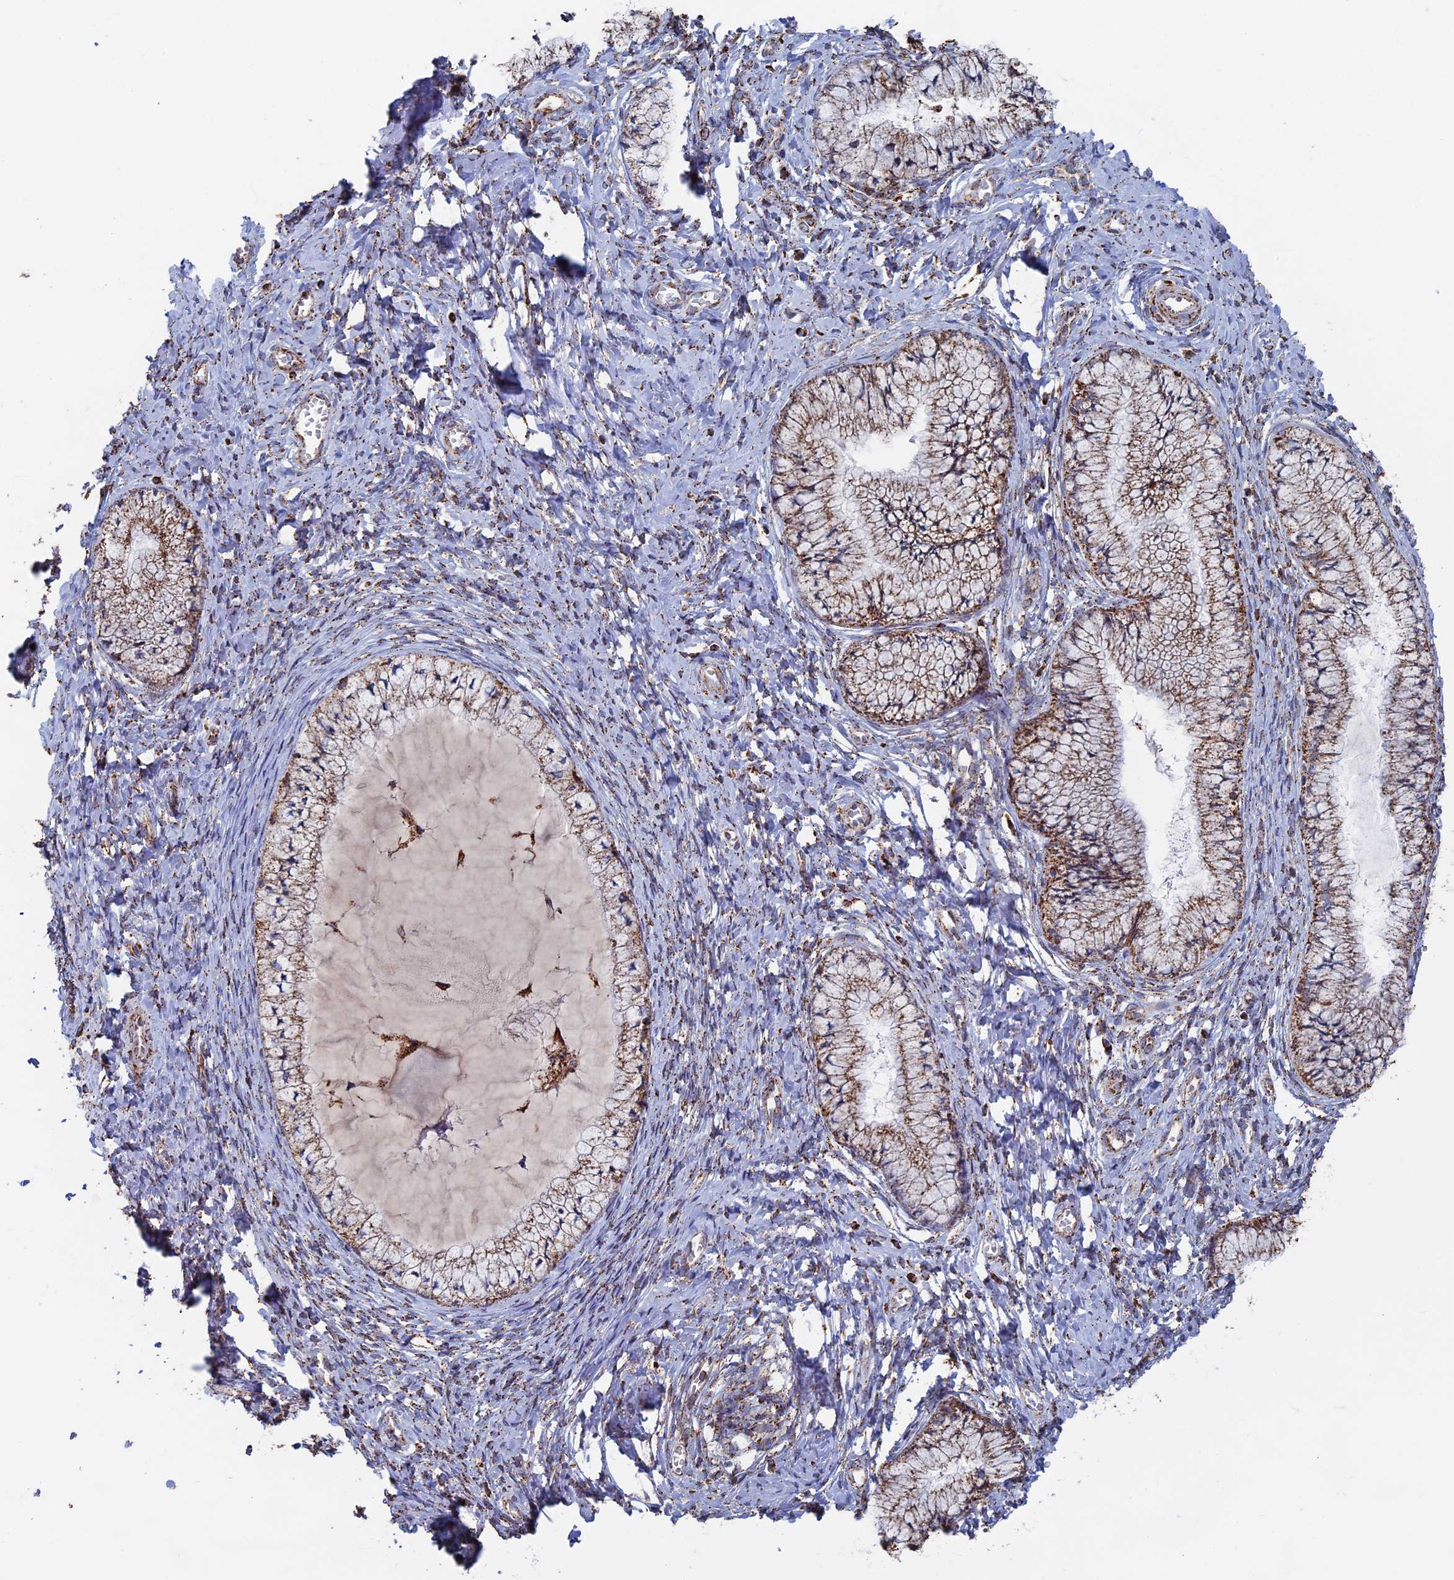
{"staining": {"intensity": "moderate", "quantity": ">75%", "location": "cytoplasmic/membranous"}, "tissue": "cervix", "cell_type": "Glandular cells", "image_type": "normal", "snomed": [{"axis": "morphology", "description": "Normal tissue, NOS"}, {"axis": "topography", "description": "Cervix"}], "caption": "Immunohistochemical staining of unremarkable human cervix shows moderate cytoplasmic/membranous protein positivity in approximately >75% of glandular cells.", "gene": "SEC24D", "patient": {"sex": "female", "age": 42}}